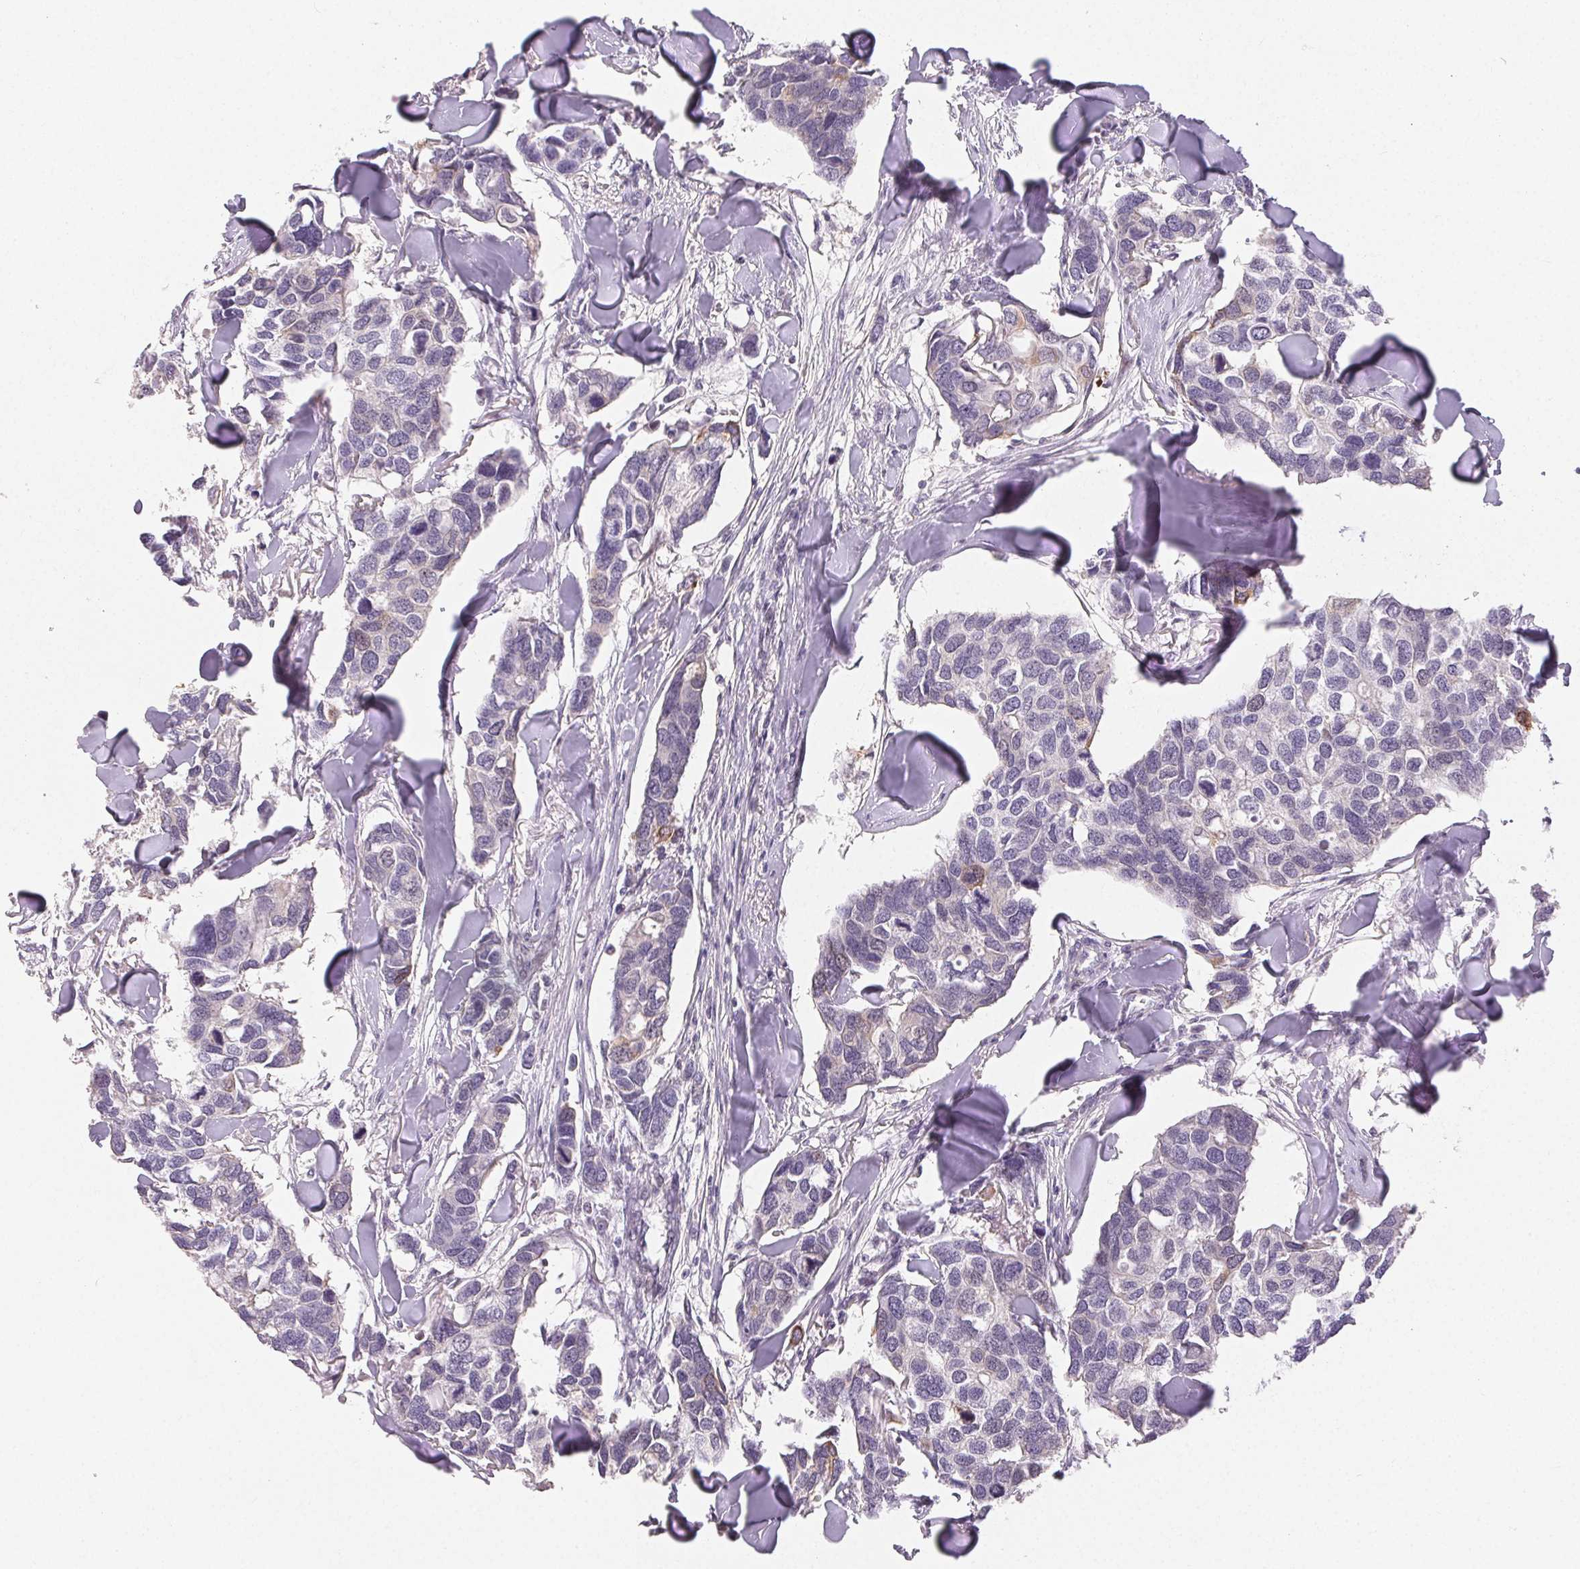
{"staining": {"intensity": "moderate", "quantity": "<25%", "location": "cytoplasmic/membranous"}, "tissue": "breast cancer", "cell_type": "Tumor cells", "image_type": "cancer", "snomed": [{"axis": "morphology", "description": "Duct carcinoma"}, {"axis": "topography", "description": "Breast"}], "caption": "Protein staining of breast cancer (invasive ductal carcinoma) tissue demonstrates moderate cytoplasmic/membranous expression in approximately <25% of tumor cells.", "gene": "RPGRIP1", "patient": {"sex": "female", "age": 83}}